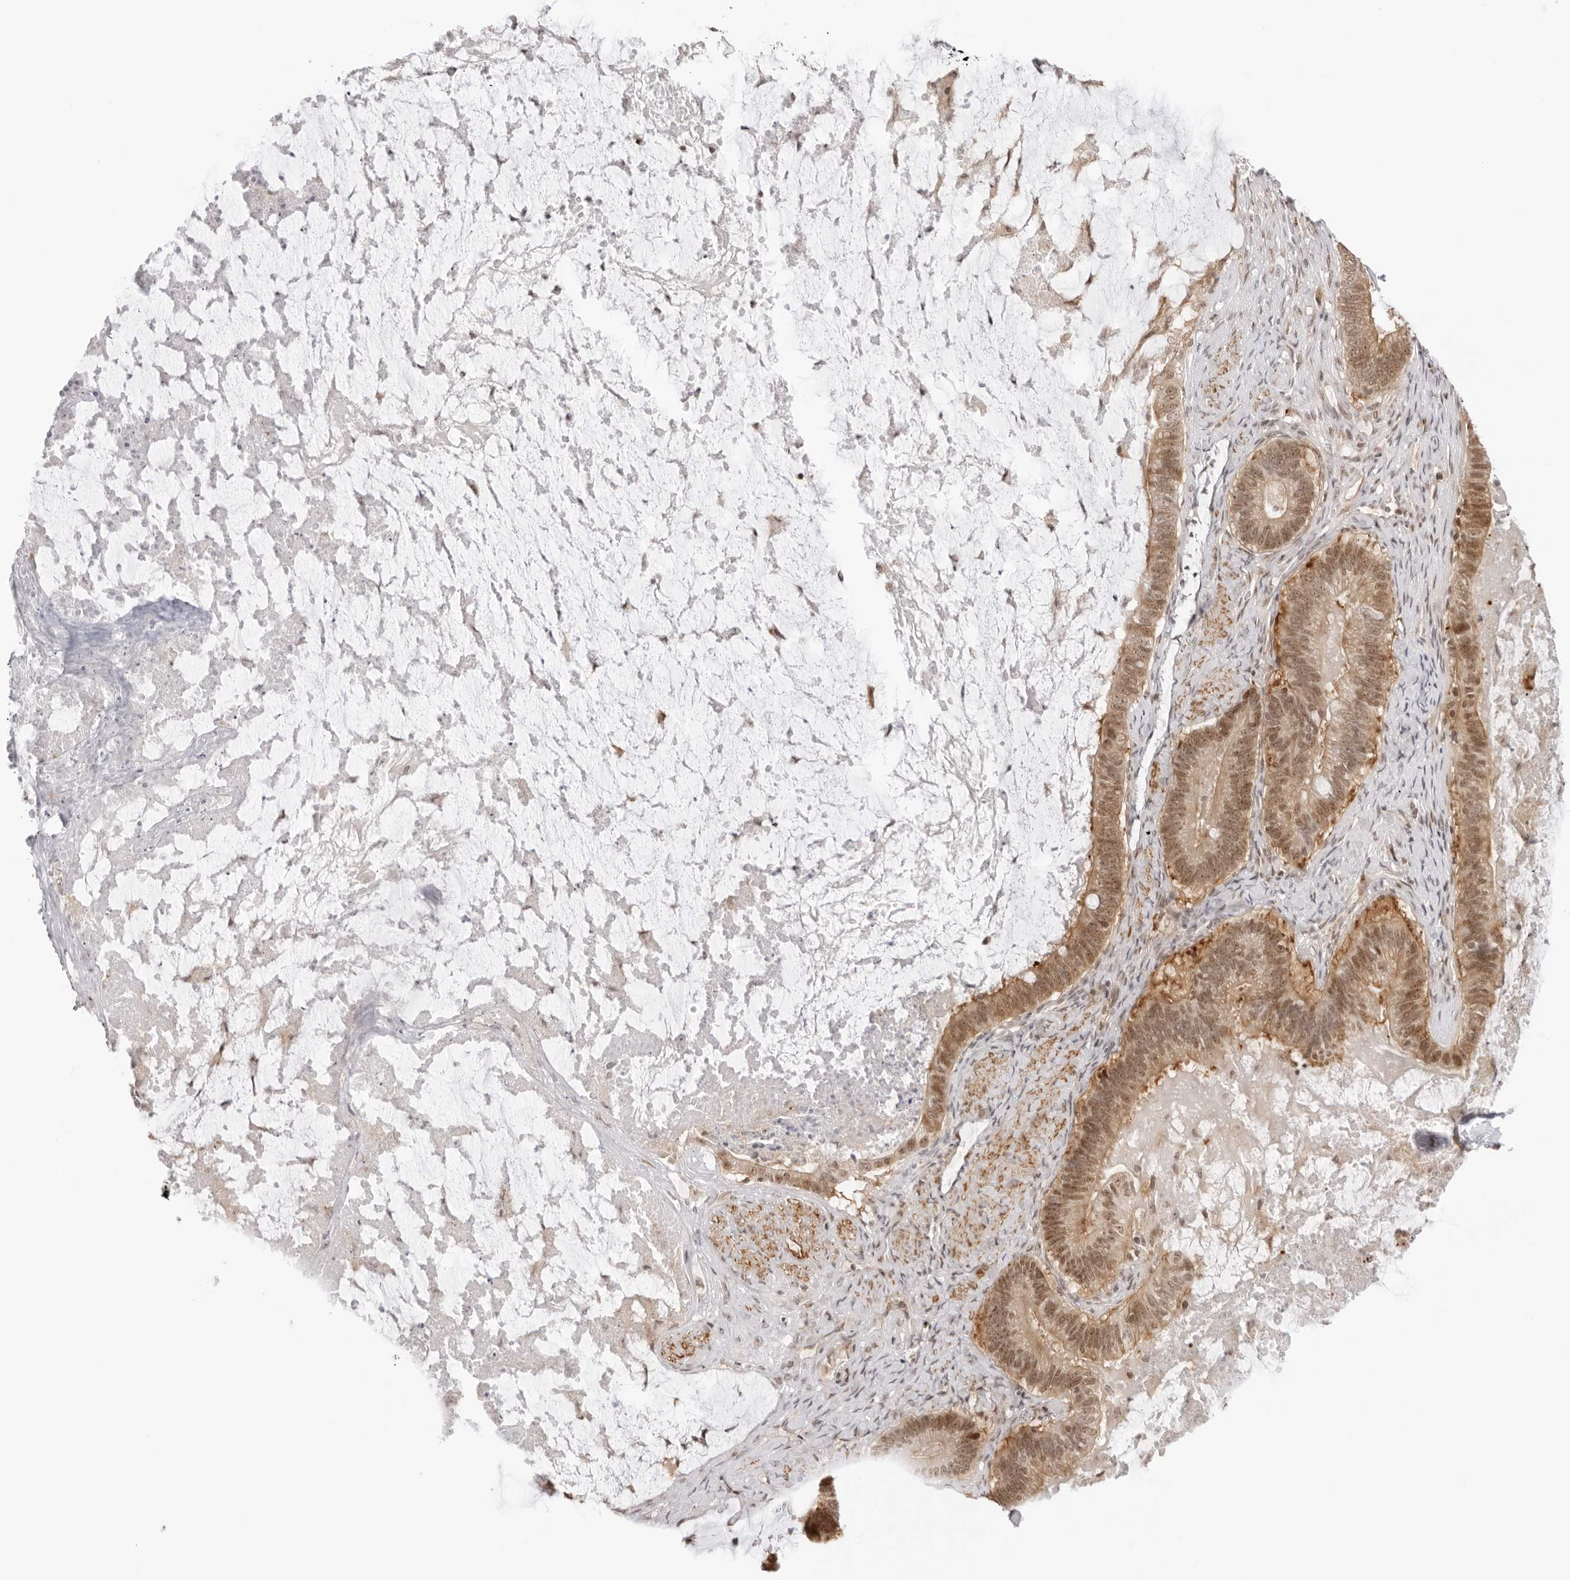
{"staining": {"intensity": "moderate", "quantity": ">75%", "location": "cytoplasmic/membranous,nuclear"}, "tissue": "ovarian cancer", "cell_type": "Tumor cells", "image_type": "cancer", "snomed": [{"axis": "morphology", "description": "Cystadenocarcinoma, mucinous, NOS"}, {"axis": "topography", "description": "Ovary"}], "caption": "Human mucinous cystadenocarcinoma (ovarian) stained with a protein marker reveals moderate staining in tumor cells.", "gene": "RNF146", "patient": {"sex": "female", "age": 61}}